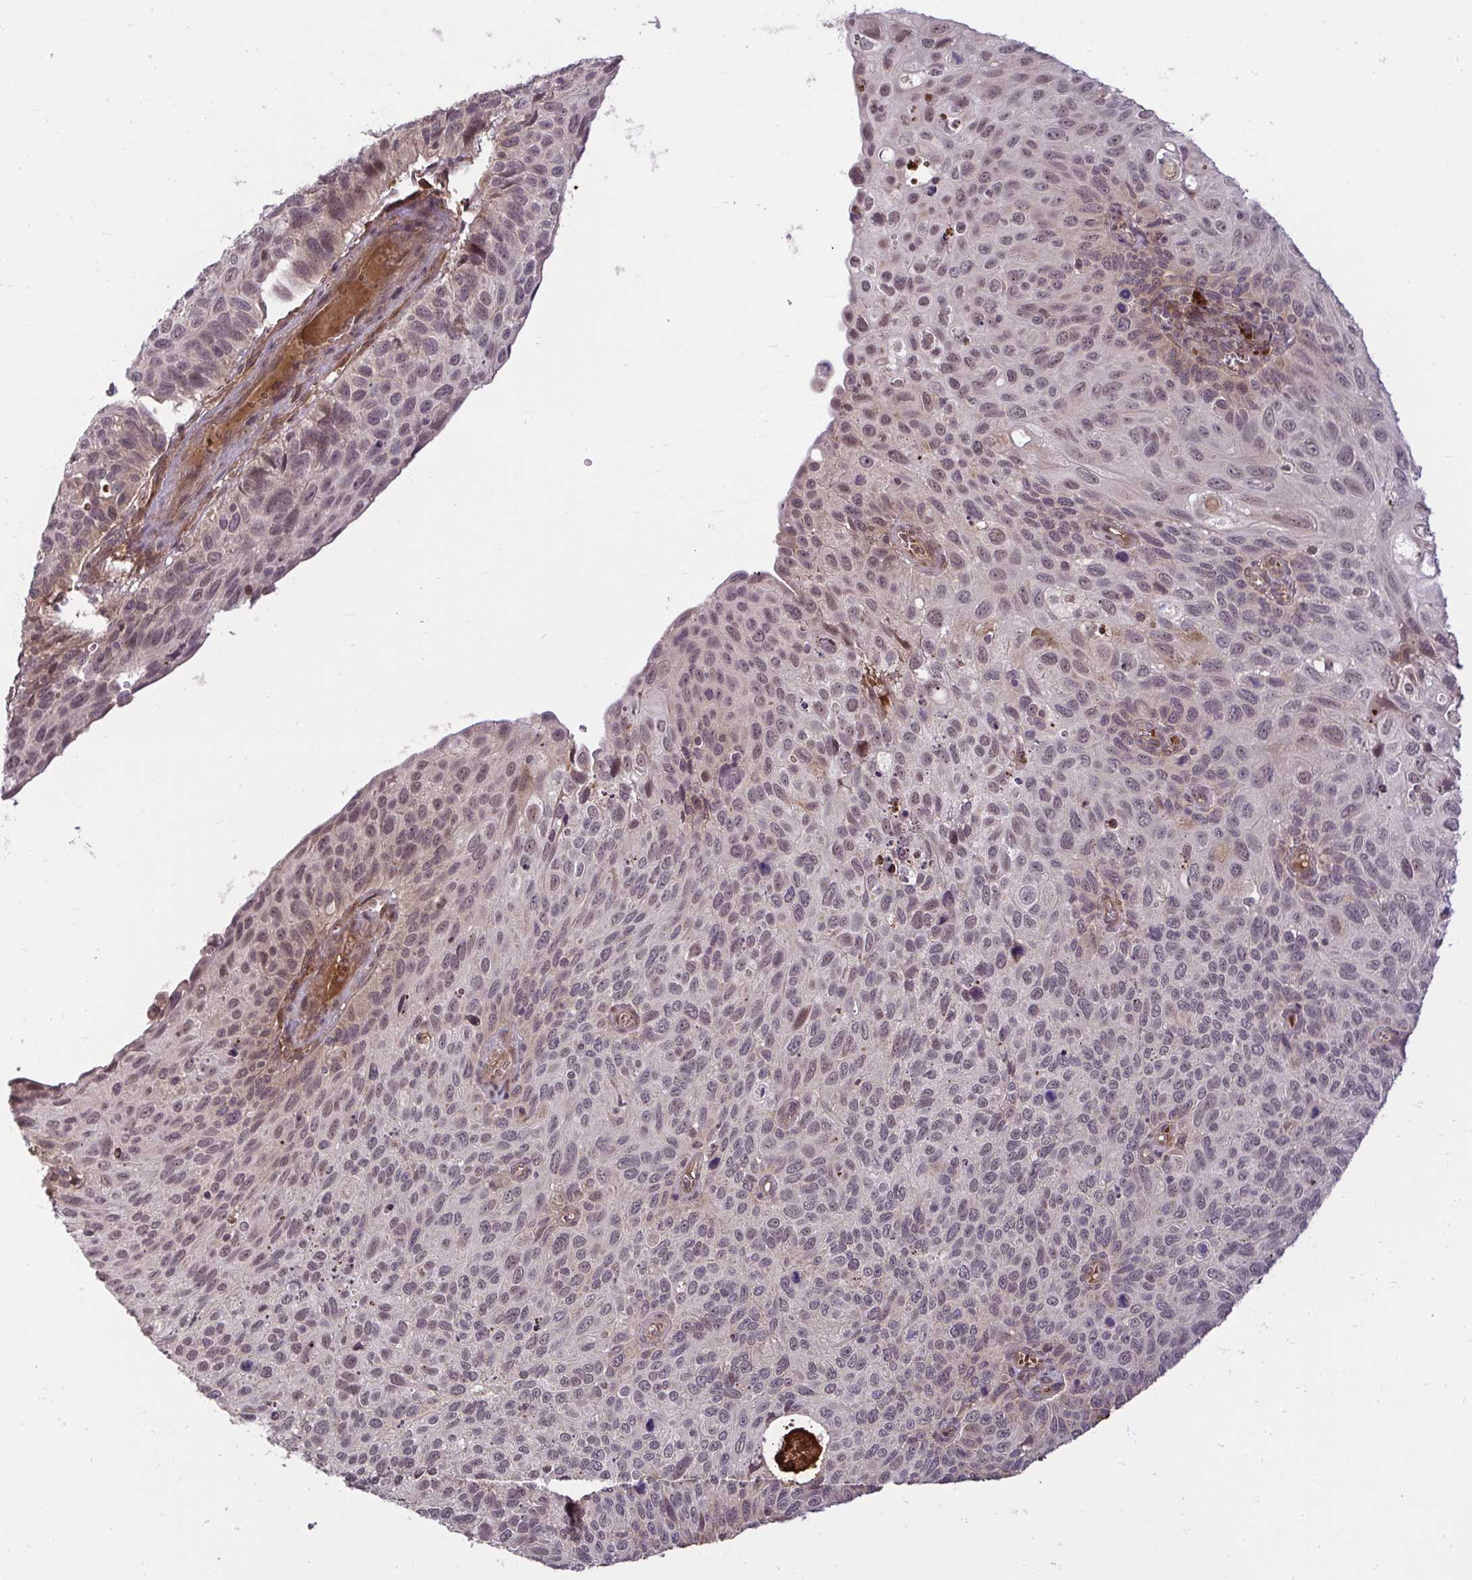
{"staining": {"intensity": "moderate", "quantity": "25%-75%", "location": "nuclear"}, "tissue": "cervical cancer", "cell_type": "Tumor cells", "image_type": "cancer", "snomed": [{"axis": "morphology", "description": "Squamous cell carcinoma, NOS"}, {"axis": "topography", "description": "Cervix"}], "caption": "Immunohistochemical staining of human squamous cell carcinoma (cervical) exhibits moderate nuclear protein positivity in about 25%-75% of tumor cells.", "gene": "ZSCAN9", "patient": {"sex": "female", "age": 70}}